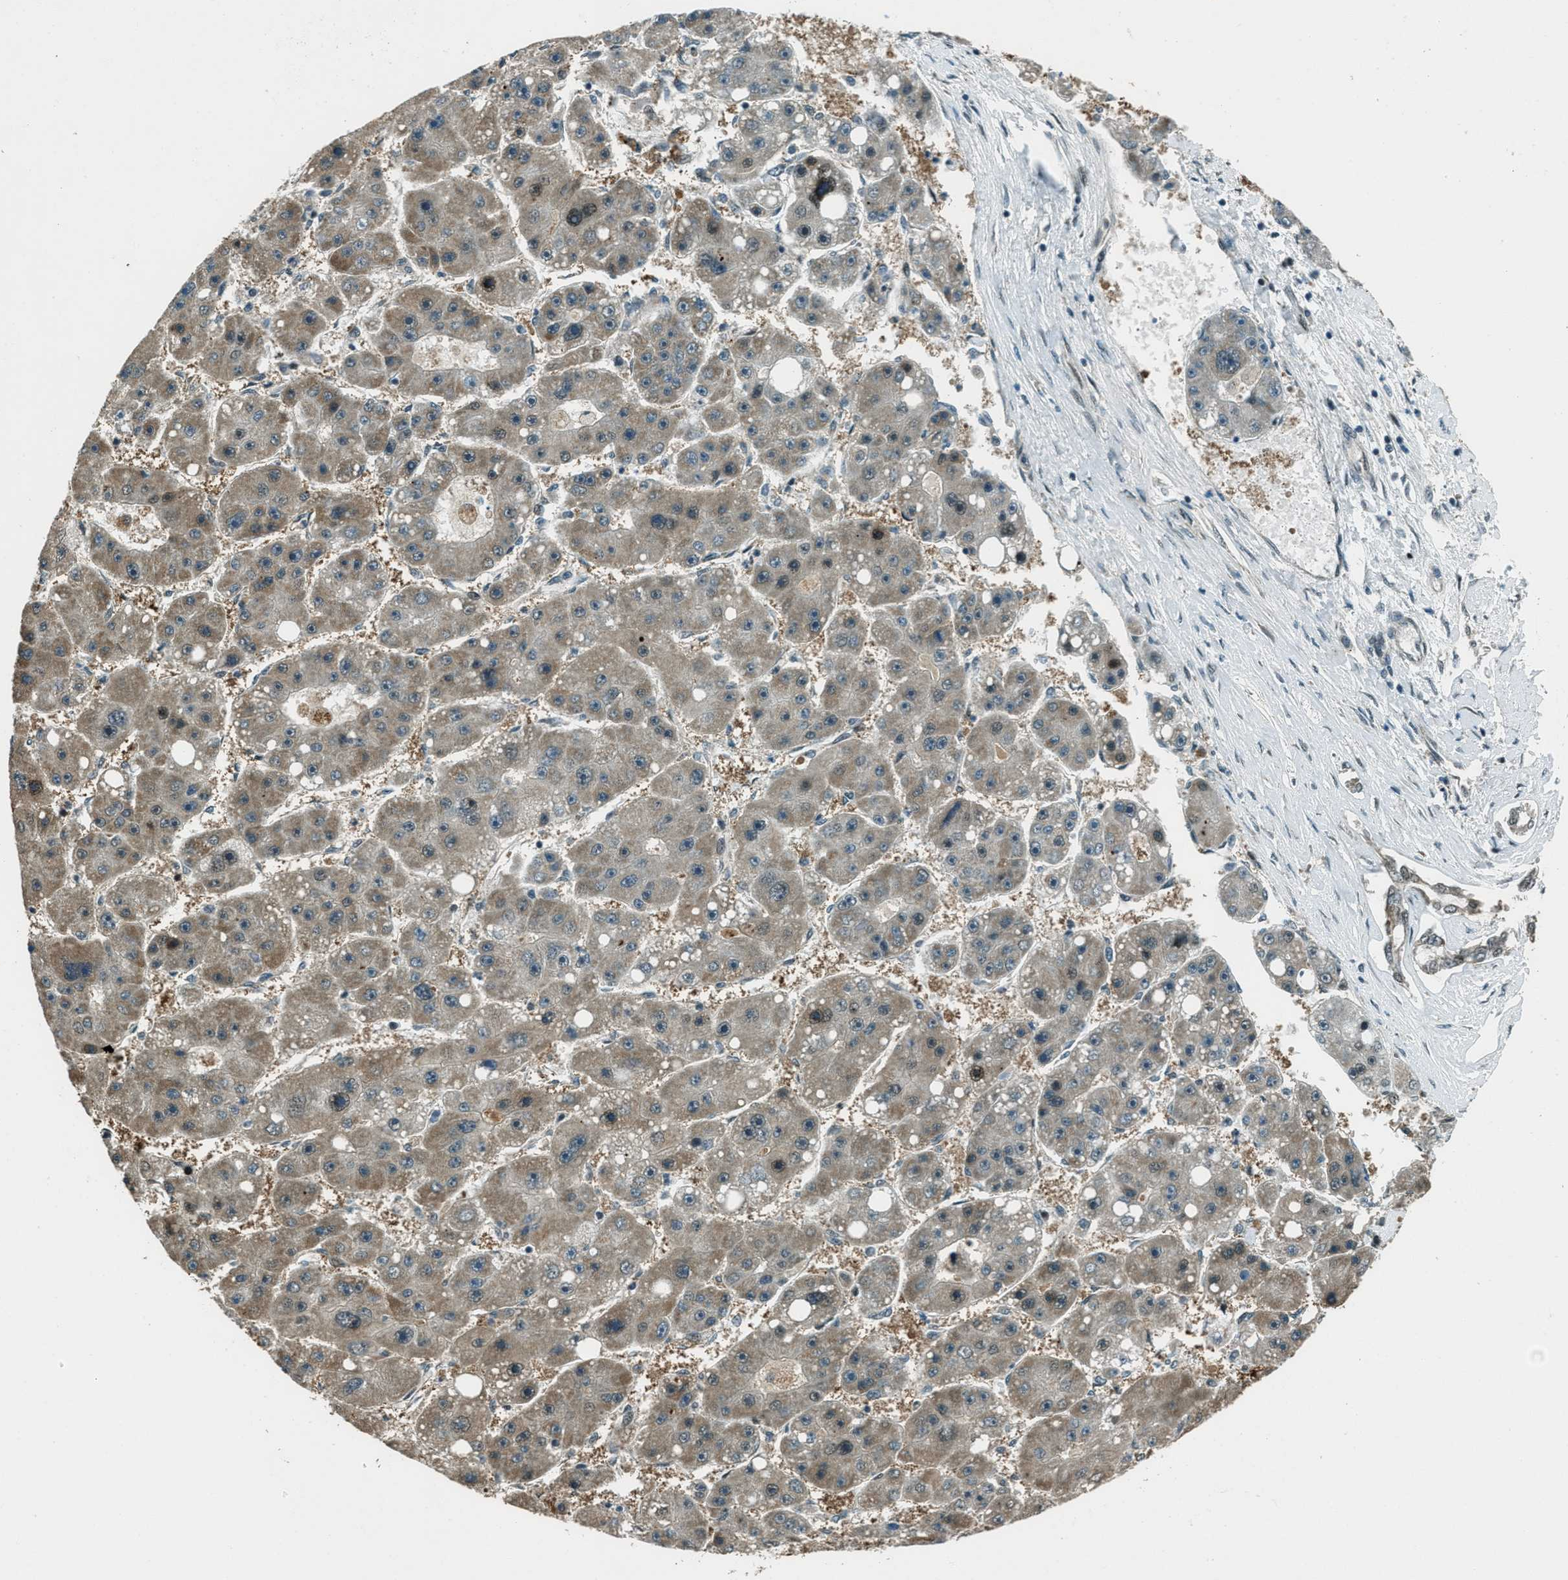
{"staining": {"intensity": "weak", "quantity": ">75%", "location": "cytoplasmic/membranous"}, "tissue": "liver cancer", "cell_type": "Tumor cells", "image_type": "cancer", "snomed": [{"axis": "morphology", "description": "Carcinoma, Hepatocellular, NOS"}, {"axis": "topography", "description": "Liver"}], "caption": "DAB immunohistochemical staining of human hepatocellular carcinoma (liver) displays weak cytoplasmic/membranous protein expression in approximately >75% of tumor cells.", "gene": "TARDBP", "patient": {"sex": "female", "age": 61}}